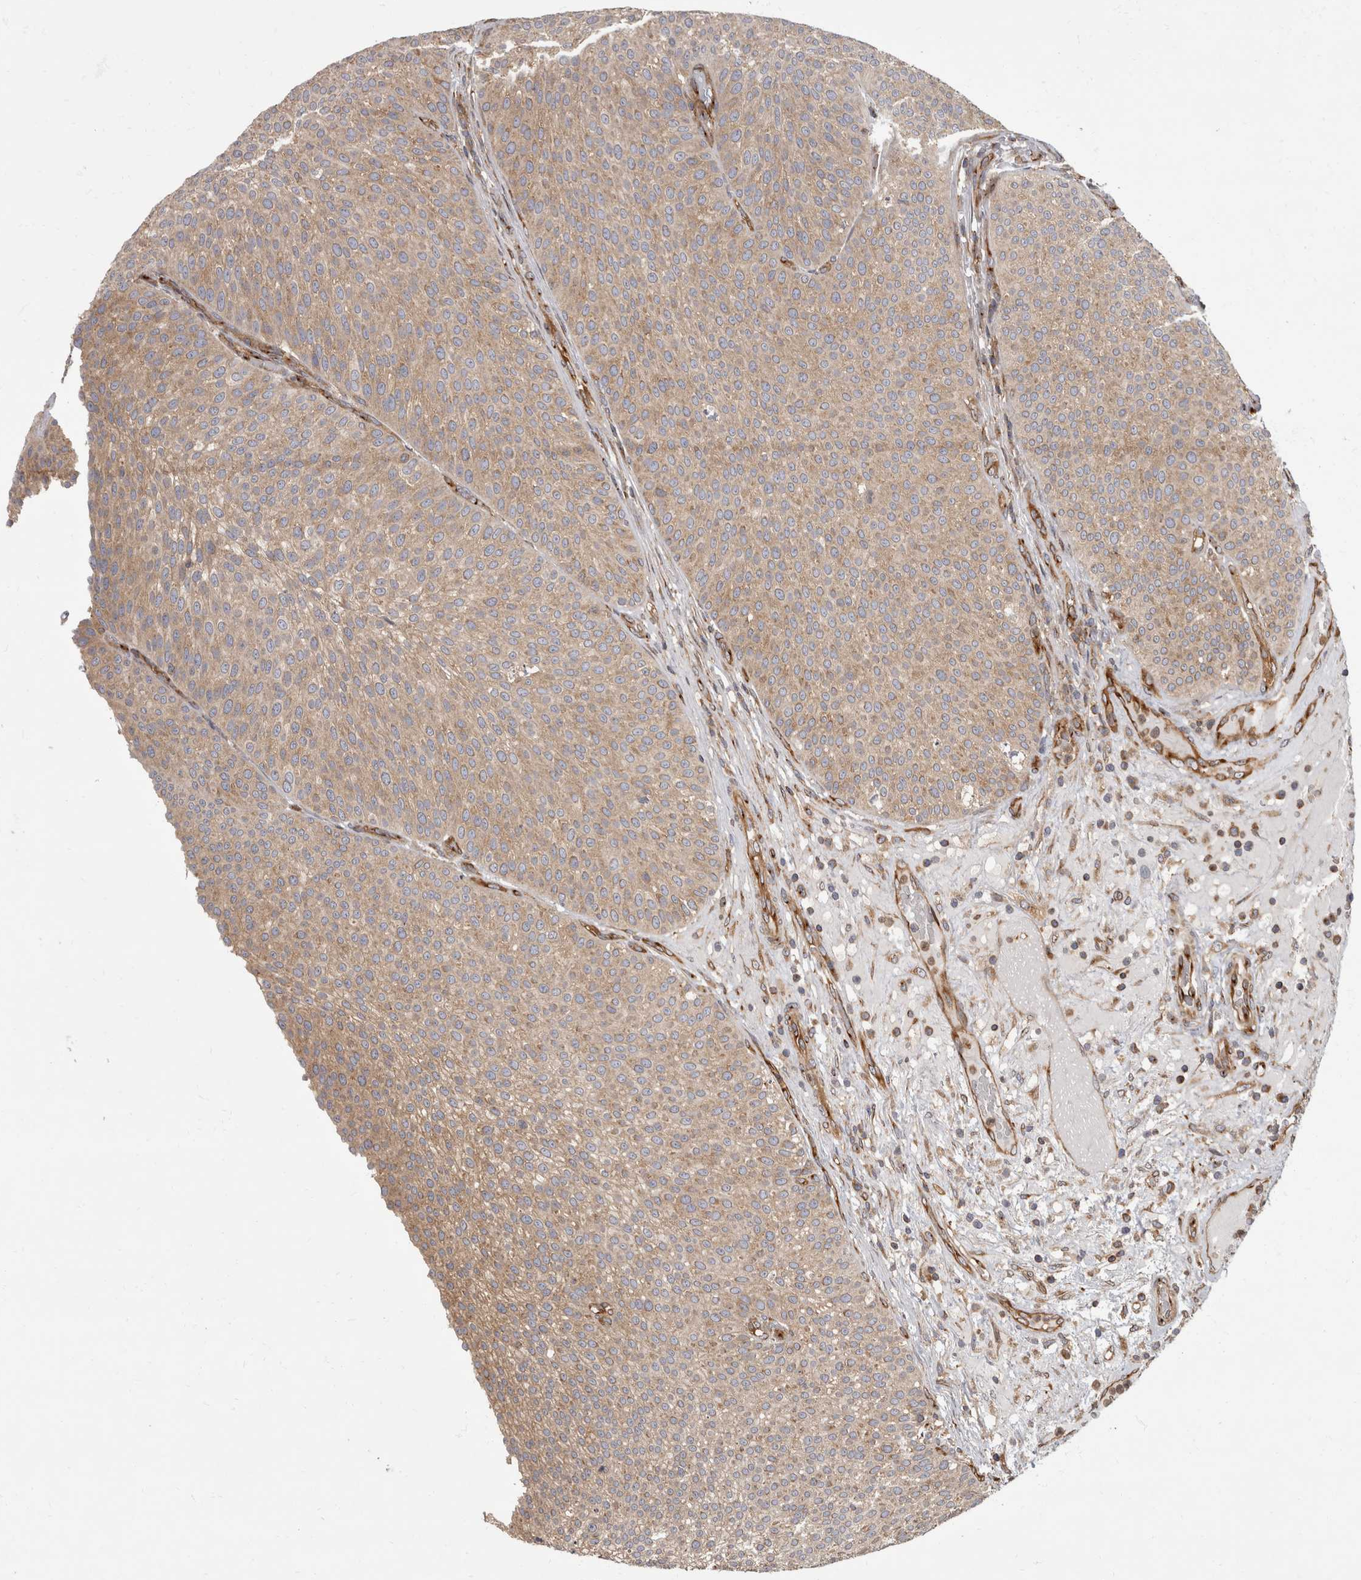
{"staining": {"intensity": "weak", "quantity": ">75%", "location": "cytoplasmic/membranous"}, "tissue": "urothelial cancer", "cell_type": "Tumor cells", "image_type": "cancer", "snomed": [{"axis": "morphology", "description": "Normal tissue, NOS"}, {"axis": "morphology", "description": "Urothelial carcinoma, Low grade"}, {"axis": "topography", "description": "Smooth muscle"}, {"axis": "topography", "description": "Urinary bladder"}], "caption": "A brown stain shows weak cytoplasmic/membranous positivity of a protein in human urothelial cancer tumor cells. (DAB IHC with brightfield microscopy, high magnification).", "gene": "HOOK3", "patient": {"sex": "male", "age": 60}}